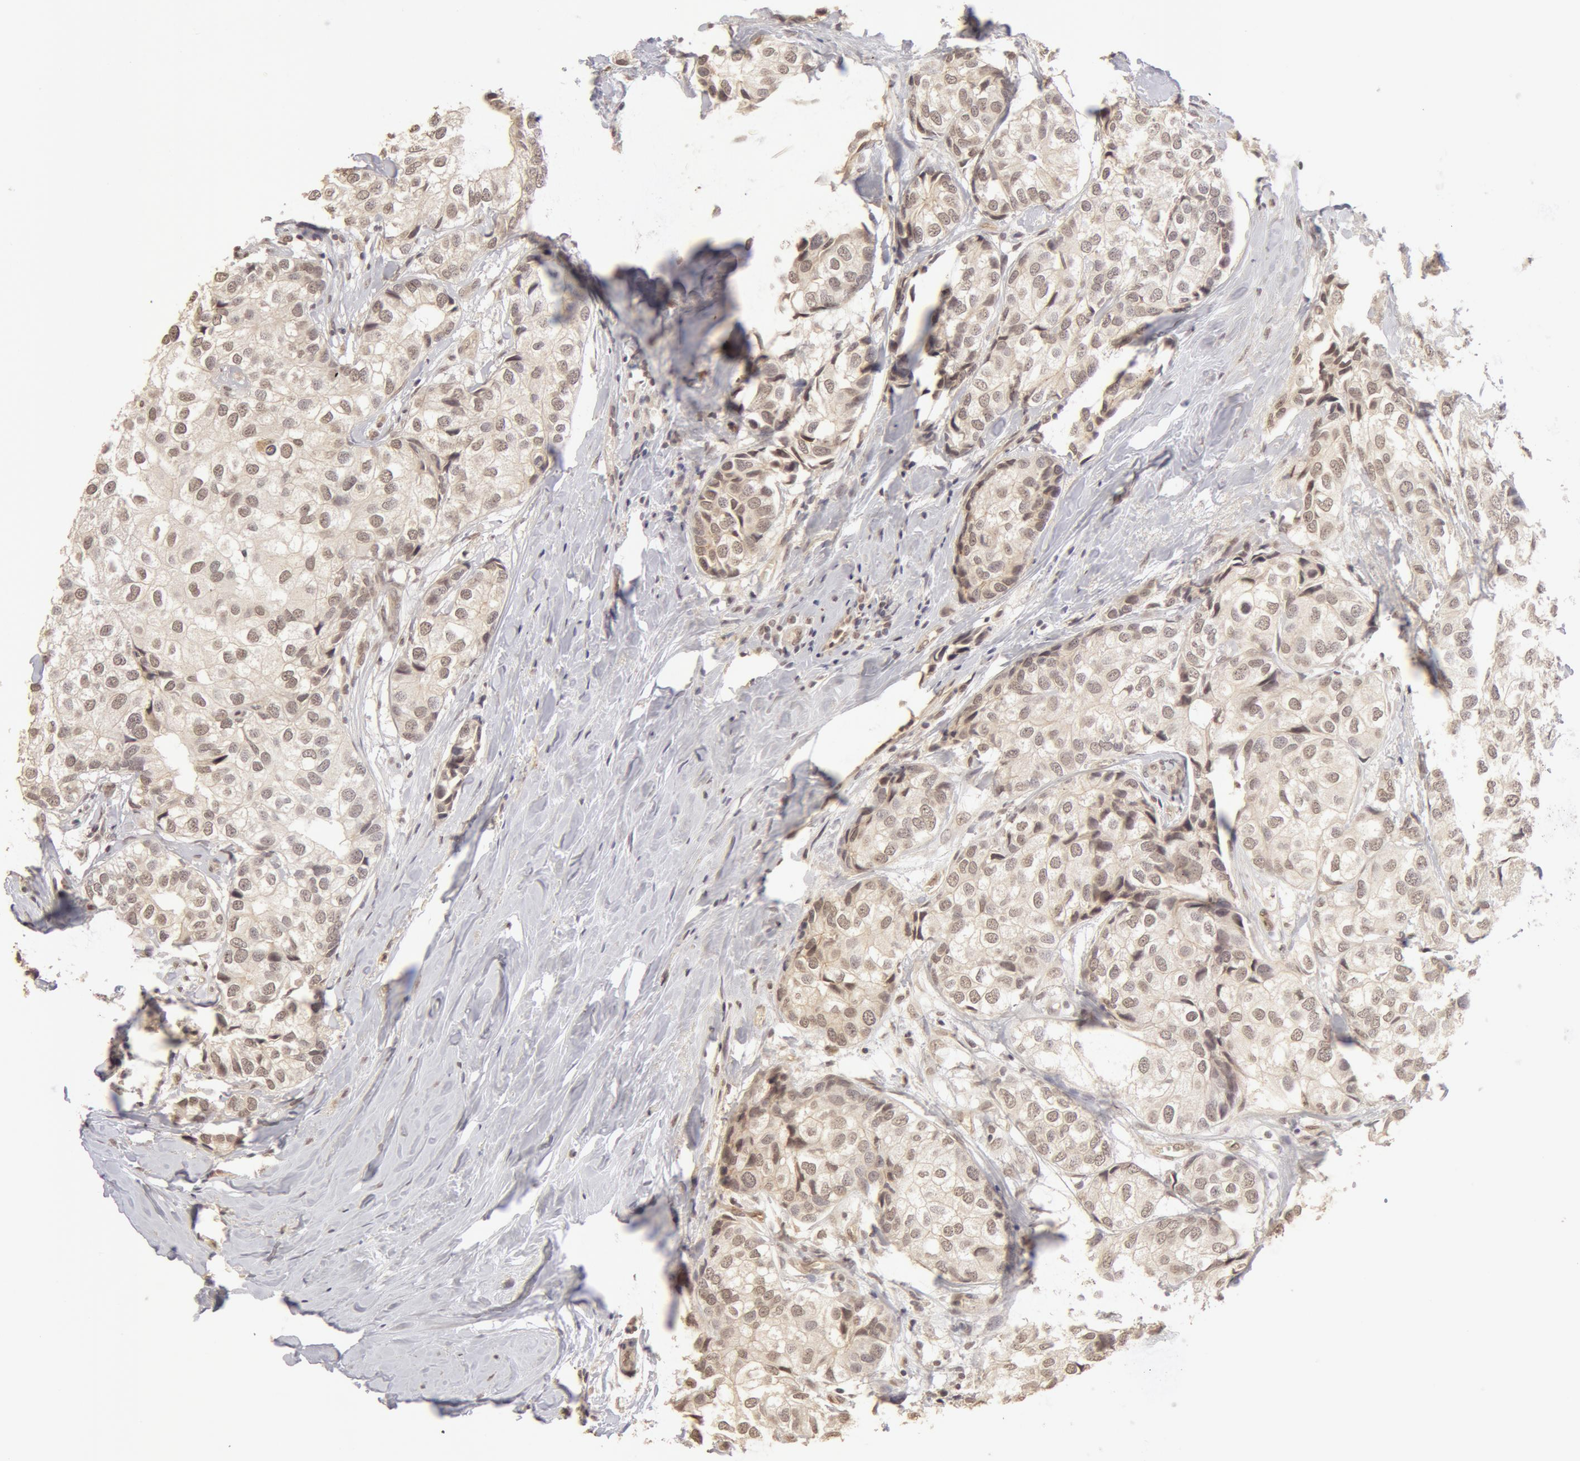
{"staining": {"intensity": "weak", "quantity": ">75%", "location": "cytoplasmic/membranous,nuclear"}, "tissue": "breast cancer", "cell_type": "Tumor cells", "image_type": "cancer", "snomed": [{"axis": "morphology", "description": "Duct carcinoma"}, {"axis": "topography", "description": "Breast"}], "caption": "Tumor cells display weak cytoplasmic/membranous and nuclear expression in approximately >75% of cells in breast intraductal carcinoma. (Stains: DAB in brown, nuclei in blue, Microscopy: brightfield microscopy at high magnification).", "gene": "ADAM10", "patient": {"sex": "female", "age": 68}}